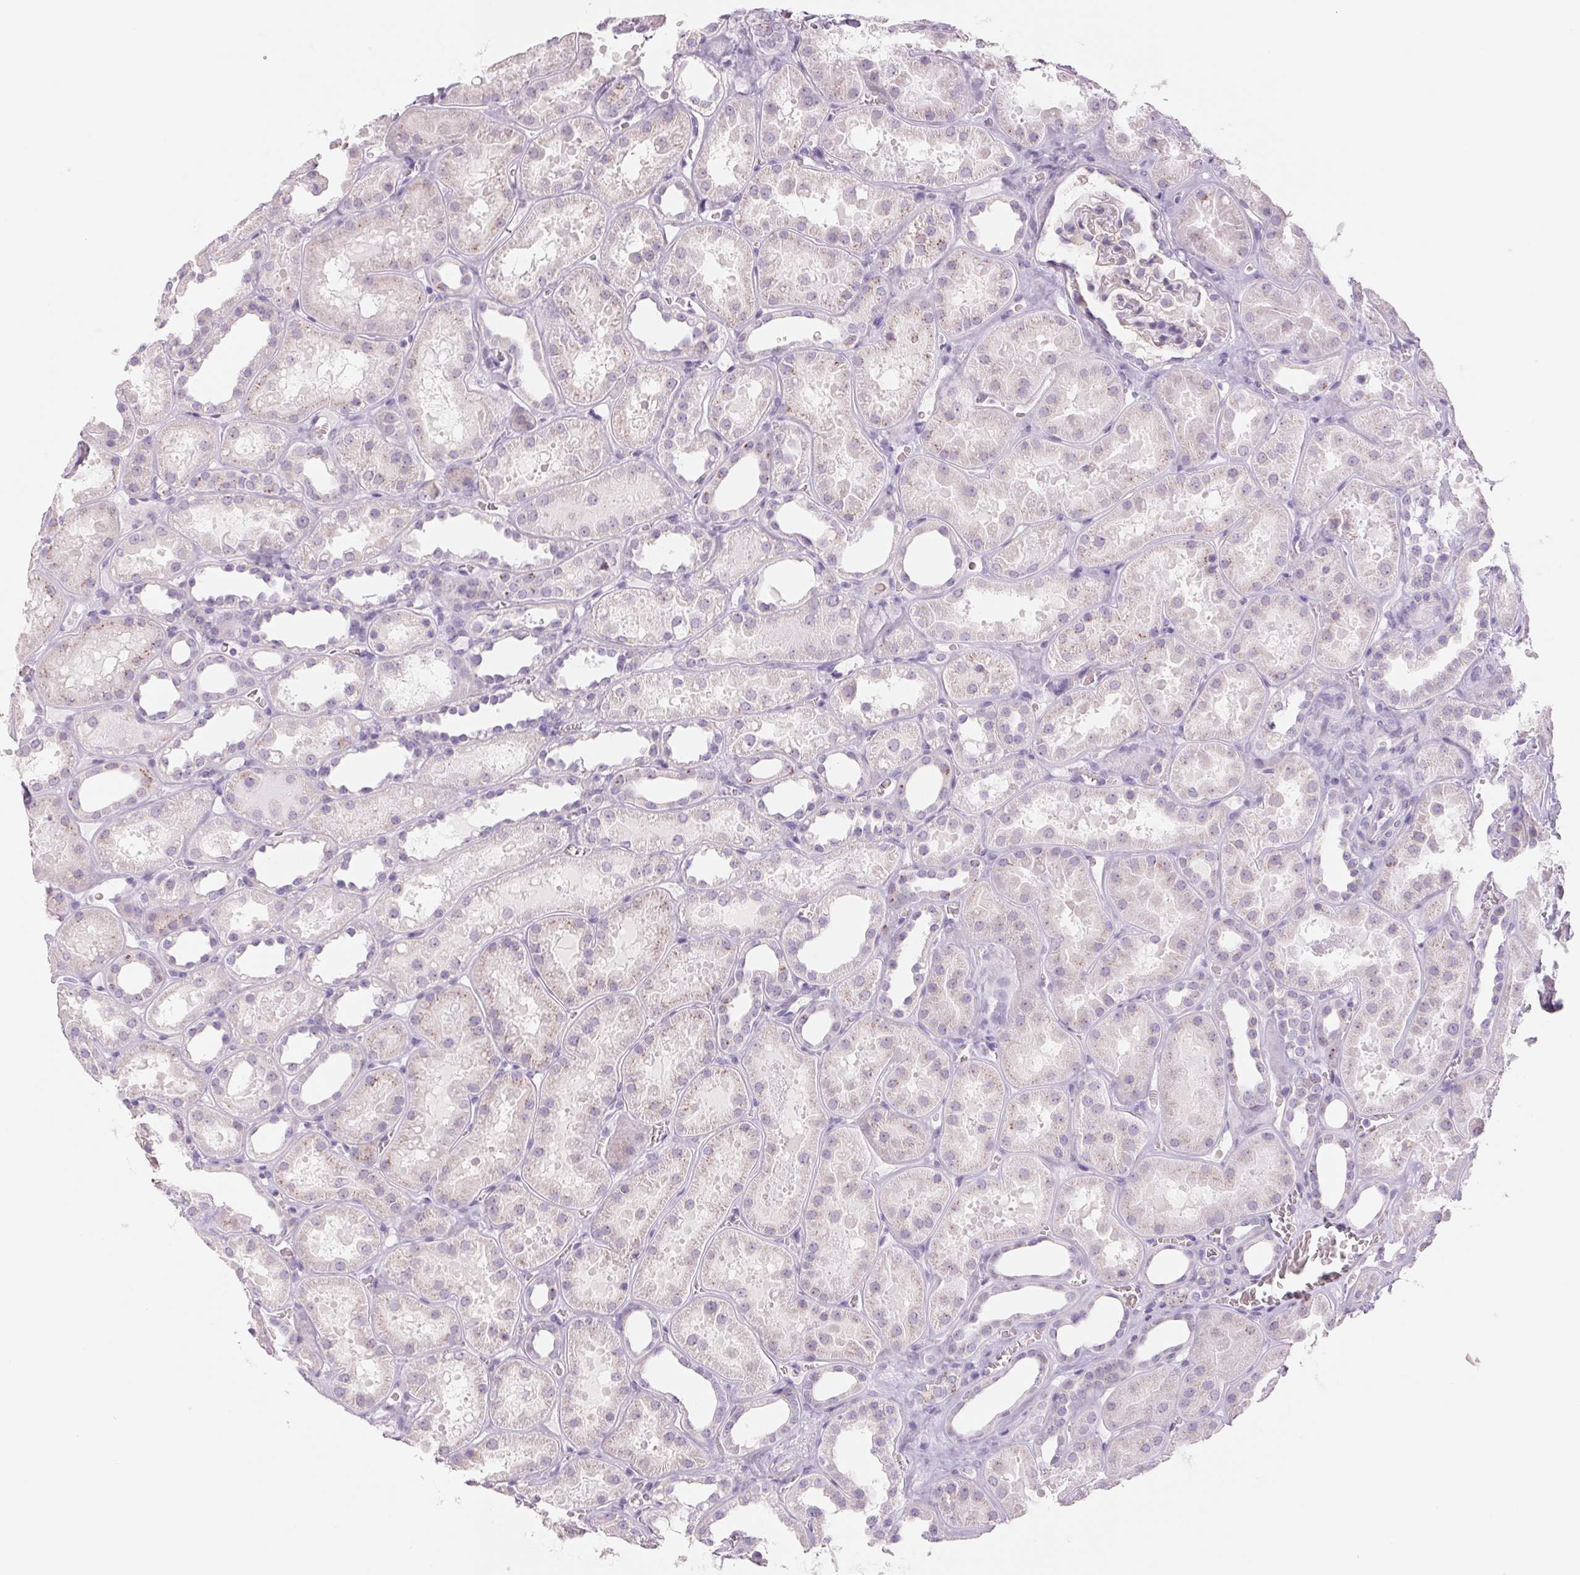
{"staining": {"intensity": "negative", "quantity": "none", "location": "none"}, "tissue": "kidney", "cell_type": "Cells in glomeruli", "image_type": "normal", "snomed": [{"axis": "morphology", "description": "Normal tissue, NOS"}, {"axis": "topography", "description": "Kidney"}], "caption": "Cells in glomeruli show no significant protein staining in normal kidney.", "gene": "GALNT7", "patient": {"sex": "female", "age": 41}}